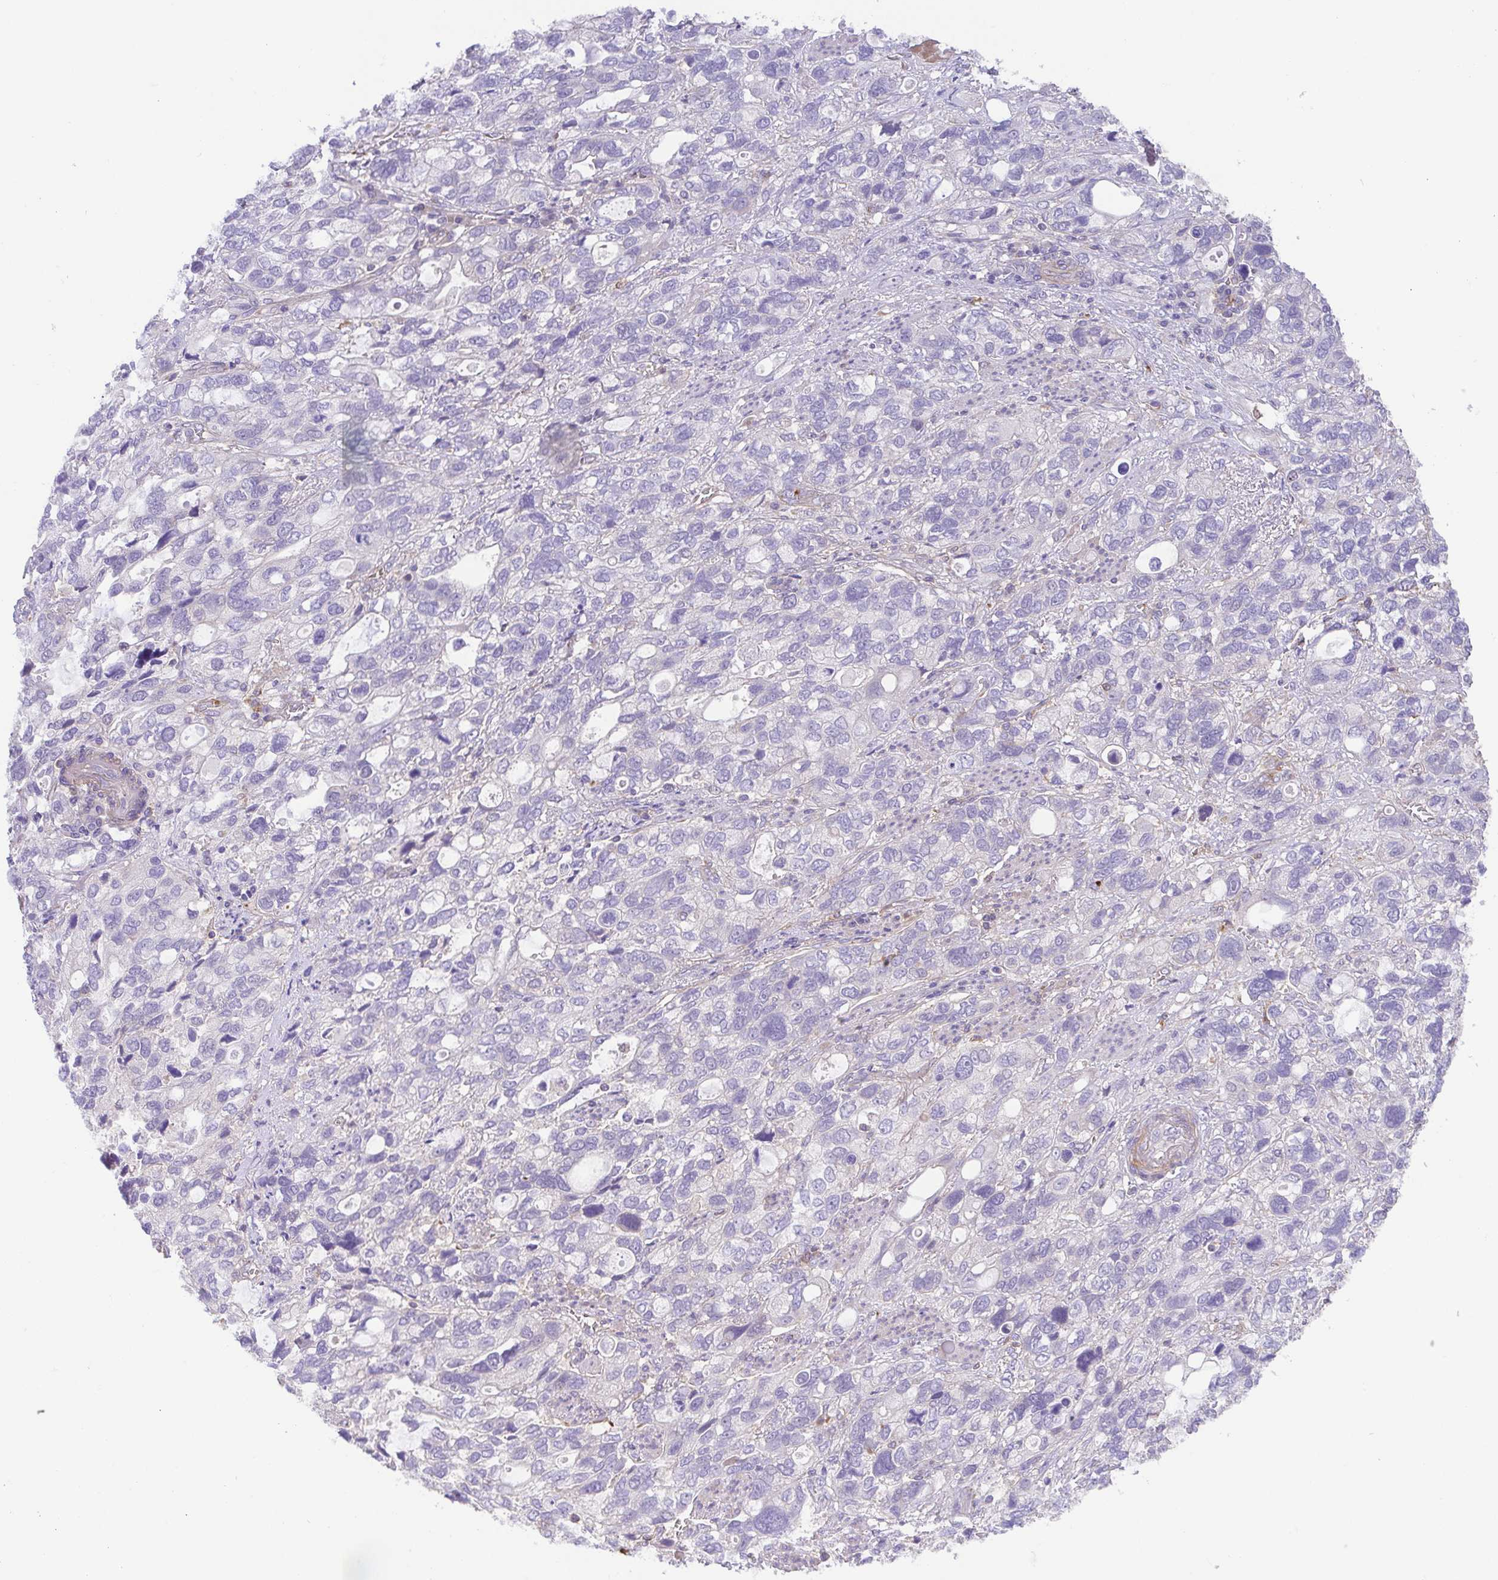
{"staining": {"intensity": "negative", "quantity": "none", "location": "none"}, "tissue": "stomach cancer", "cell_type": "Tumor cells", "image_type": "cancer", "snomed": [{"axis": "morphology", "description": "Adenocarcinoma, NOS"}, {"axis": "topography", "description": "Stomach, upper"}], "caption": "Tumor cells are negative for protein expression in human stomach cancer.", "gene": "PRR14L", "patient": {"sex": "female", "age": 81}}